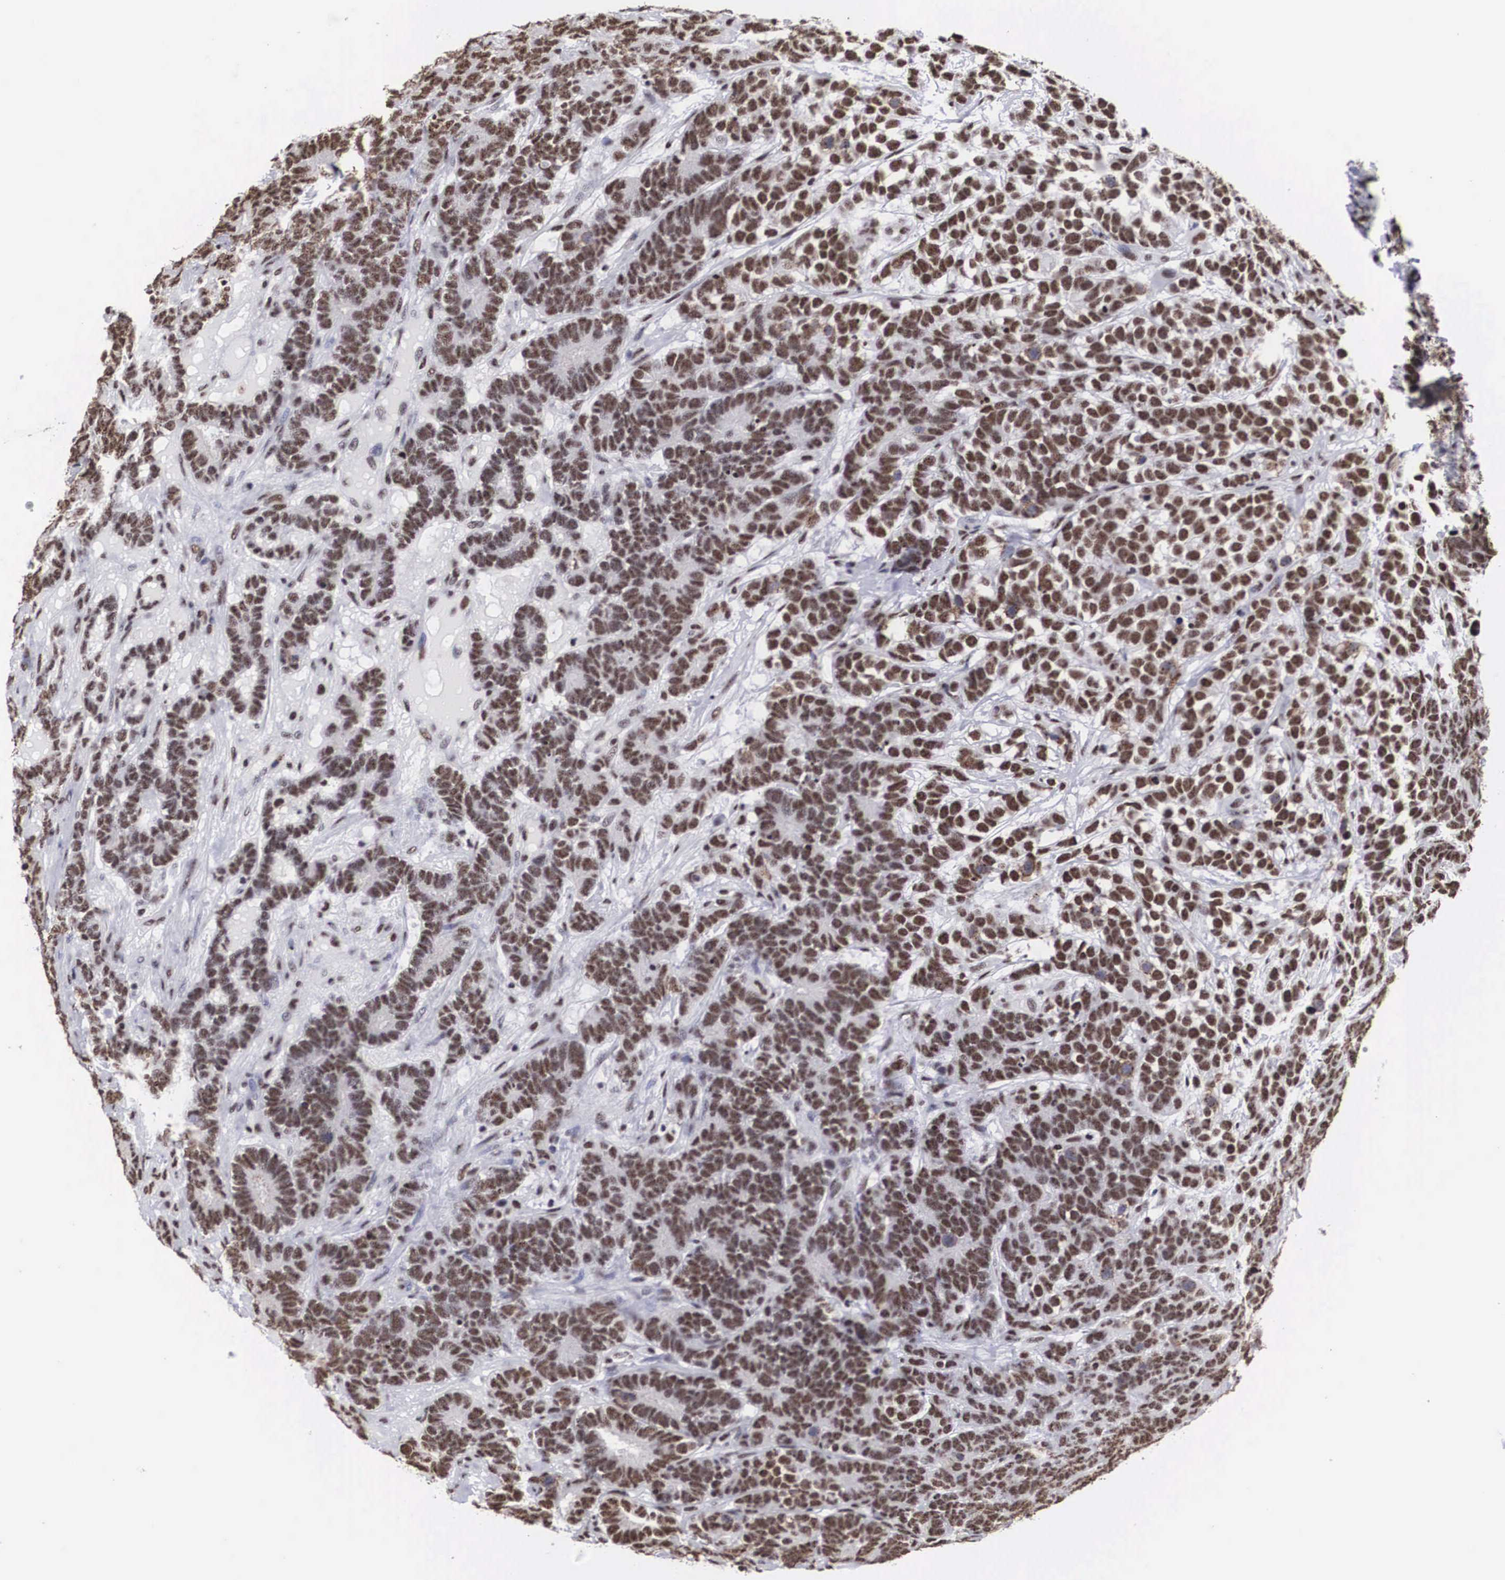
{"staining": {"intensity": "strong", "quantity": ">75%", "location": "nuclear"}, "tissue": "testis cancer", "cell_type": "Tumor cells", "image_type": "cancer", "snomed": [{"axis": "morphology", "description": "Carcinoma, Embryonal, NOS"}, {"axis": "topography", "description": "Testis"}], "caption": "This histopathology image exhibits IHC staining of testis cancer (embryonal carcinoma), with high strong nuclear positivity in approximately >75% of tumor cells.", "gene": "ACIN1", "patient": {"sex": "male", "age": 26}}